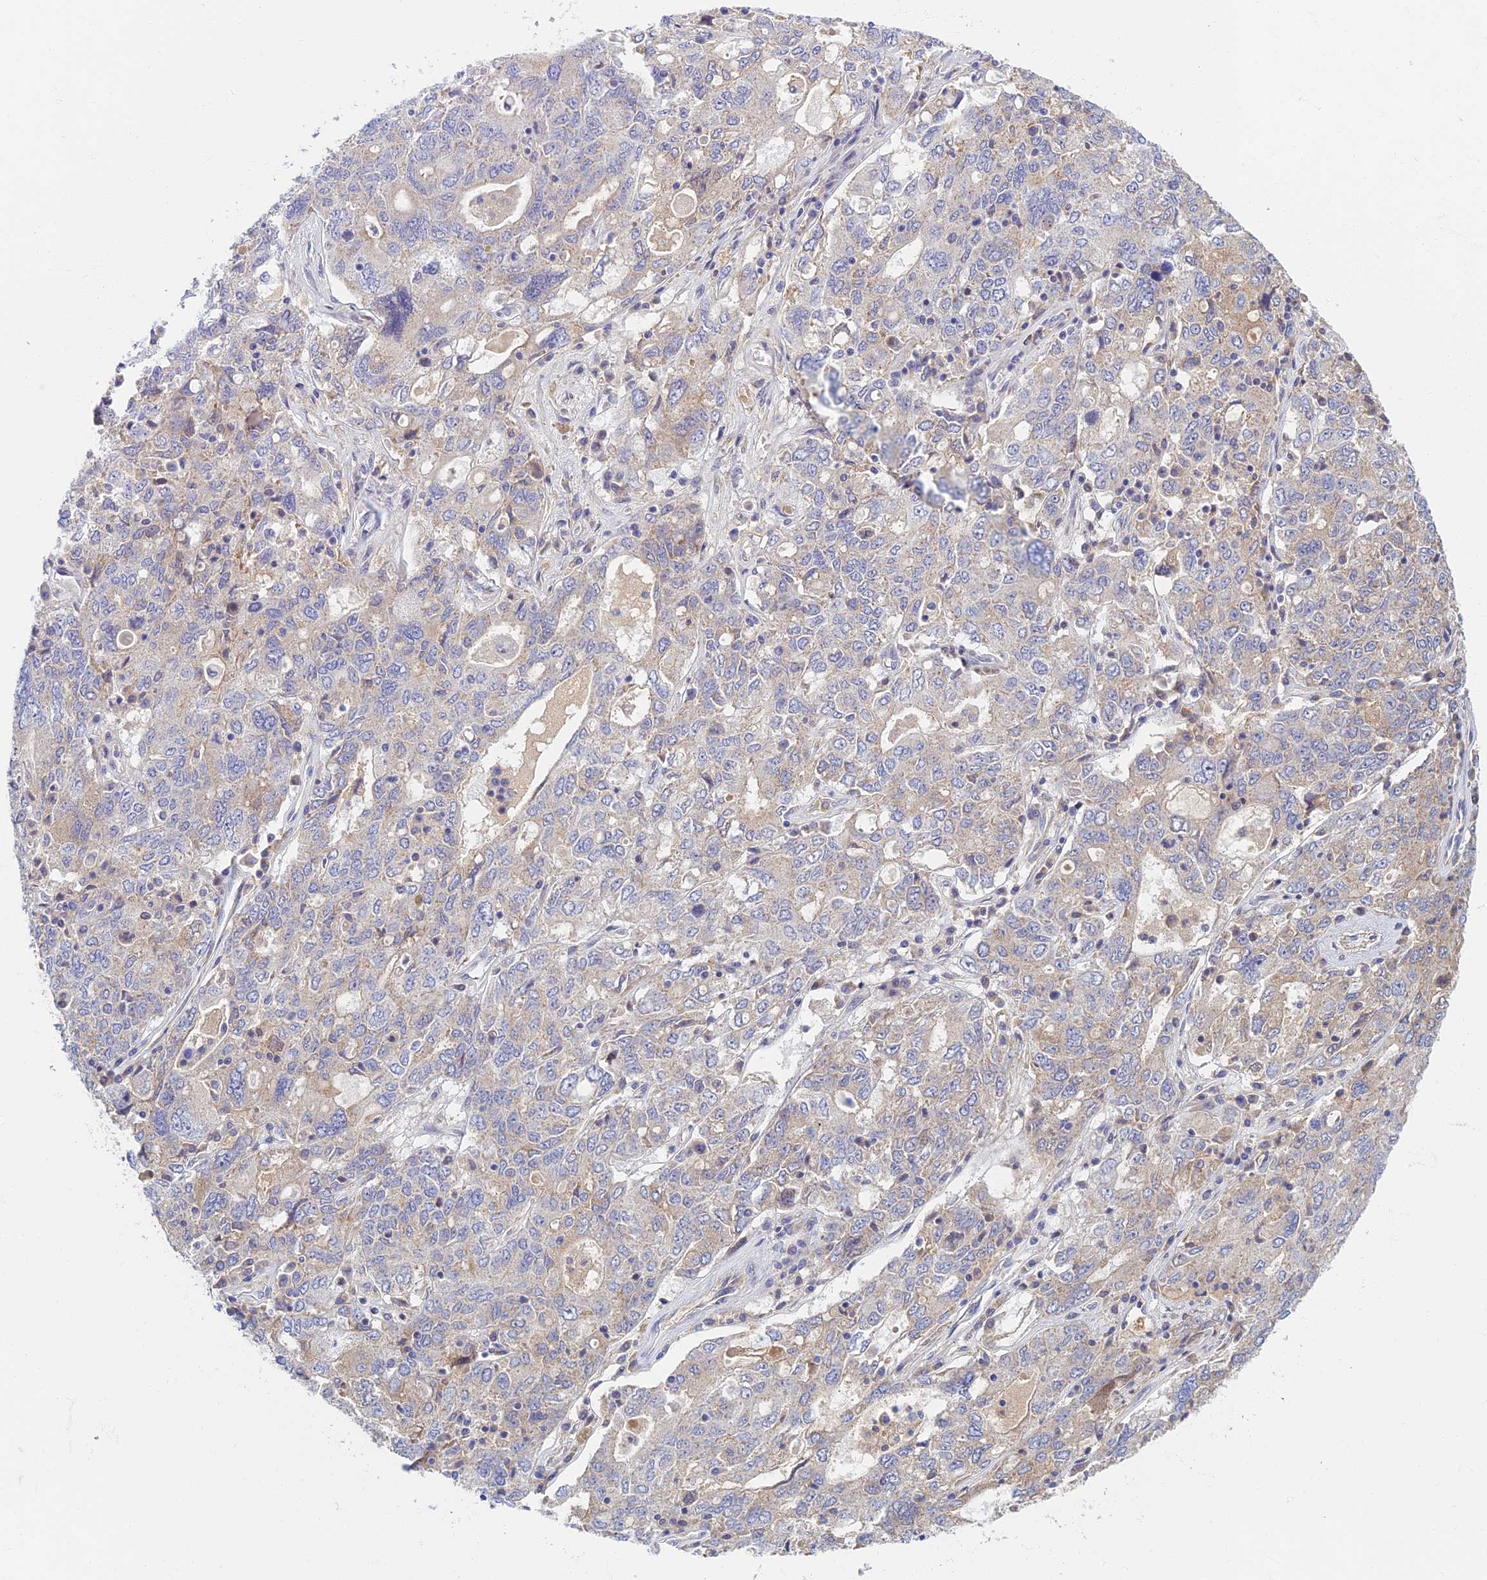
{"staining": {"intensity": "weak", "quantity": "<25%", "location": "cytoplasmic/membranous"}, "tissue": "ovarian cancer", "cell_type": "Tumor cells", "image_type": "cancer", "snomed": [{"axis": "morphology", "description": "Carcinoma, endometroid"}, {"axis": "topography", "description": "Ovary"}], "caption": "Human endometroid carcinoma (ovarian) stained for a protein using IHC shows no staining in tumor cells.", "gene": "SOGA1", "patient": {"sex": "female", "age": 62}}